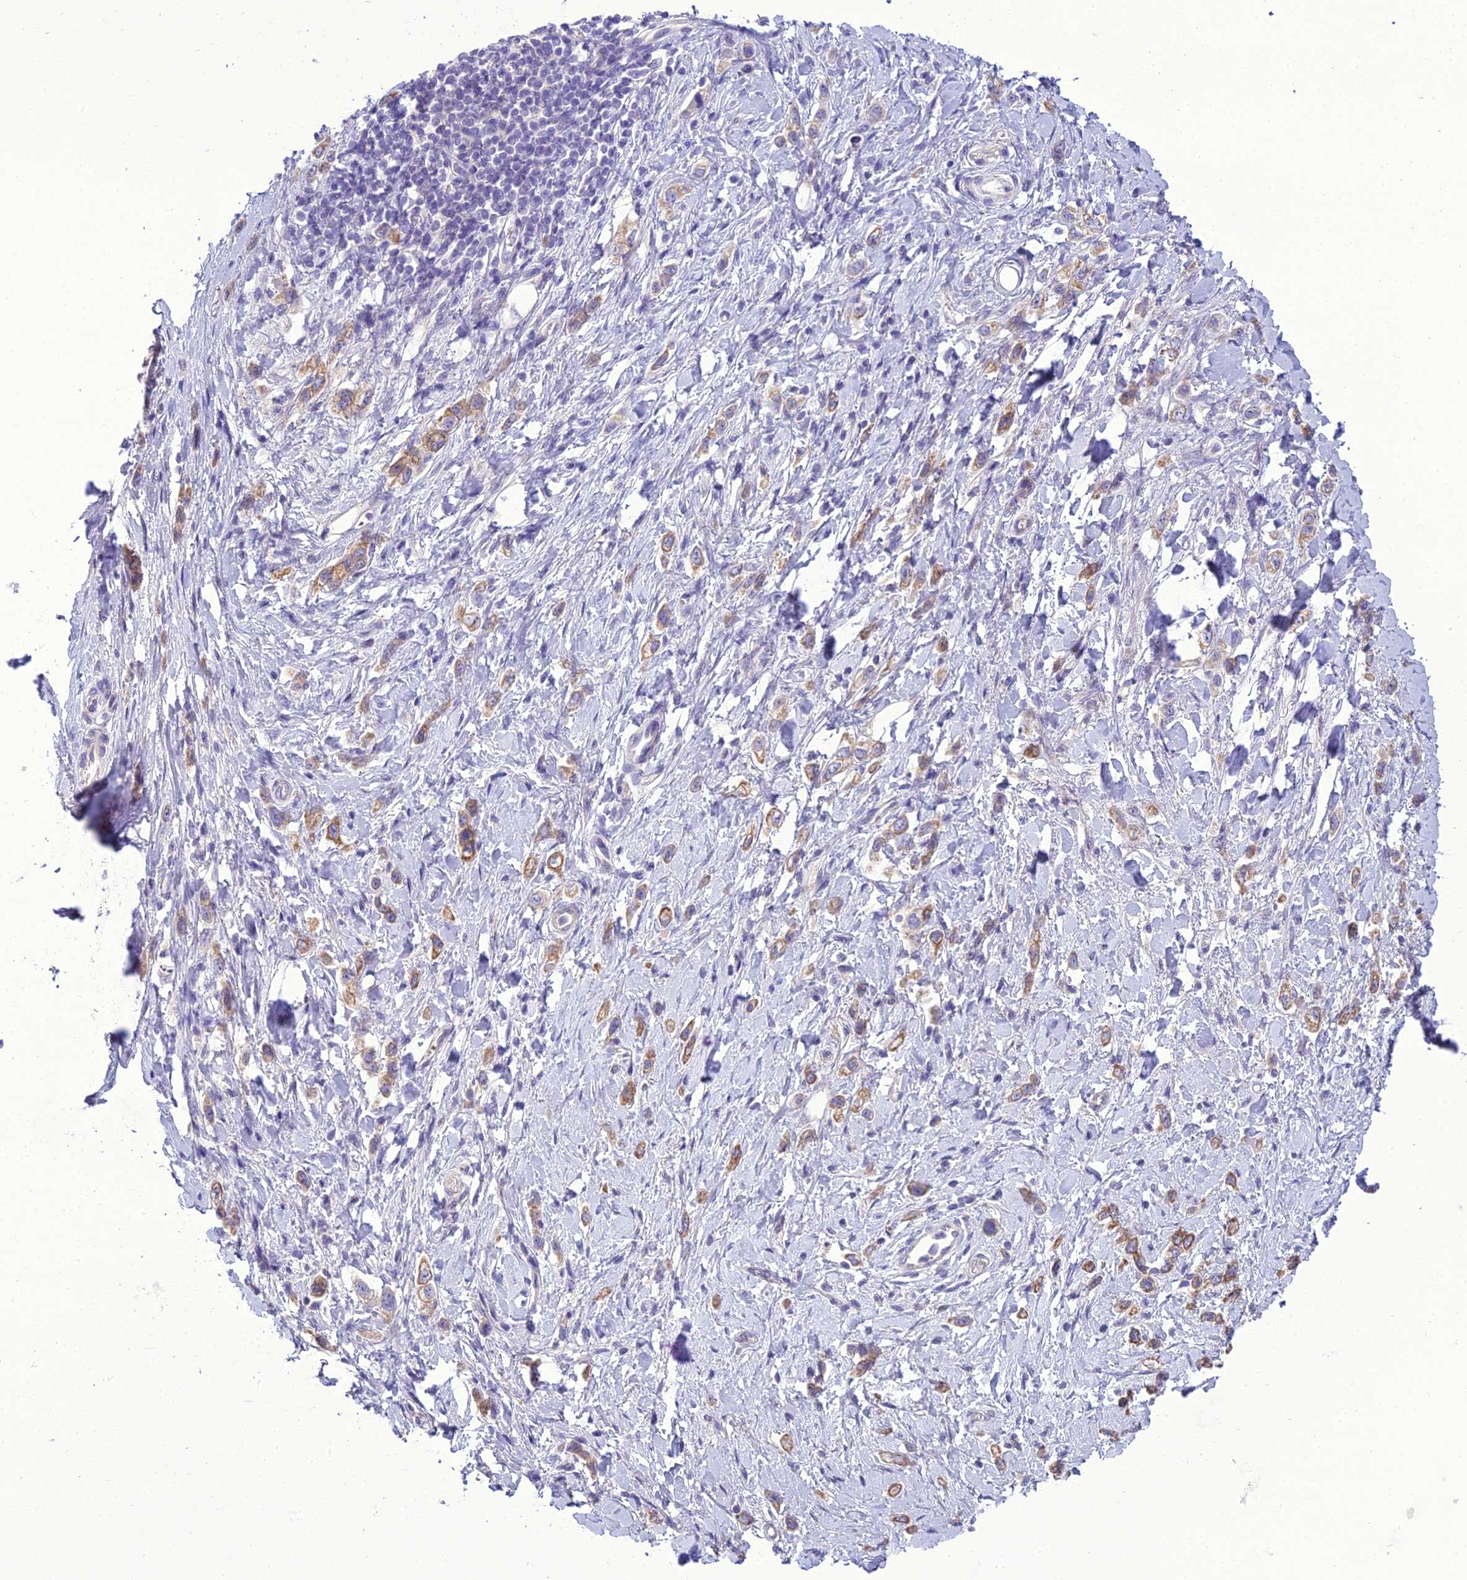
{"staining": {"intensity": "moderate", "quantity": ">75%", "location": "cytoplasmic/membranous"}, "tissue": "stomach cancer", "cell_type": "Tumor cells", "image_type": "cancer", "snomed": [{"axis": "morphology", "description": "Adenocarcinoma, NOS"}, {"axis": "topography", "description": "Stomach"}], "caption": "A medium amount of moderate cytoplasmic/membranous positivity is appreciated in approximately >75% of tumor cells in stomach cancer tissue. (brown staining indicates protein expression, while blue staining denotes nuclei).", "gene": "SCRT1", "patient": {"sex": "female", "age": 65}}